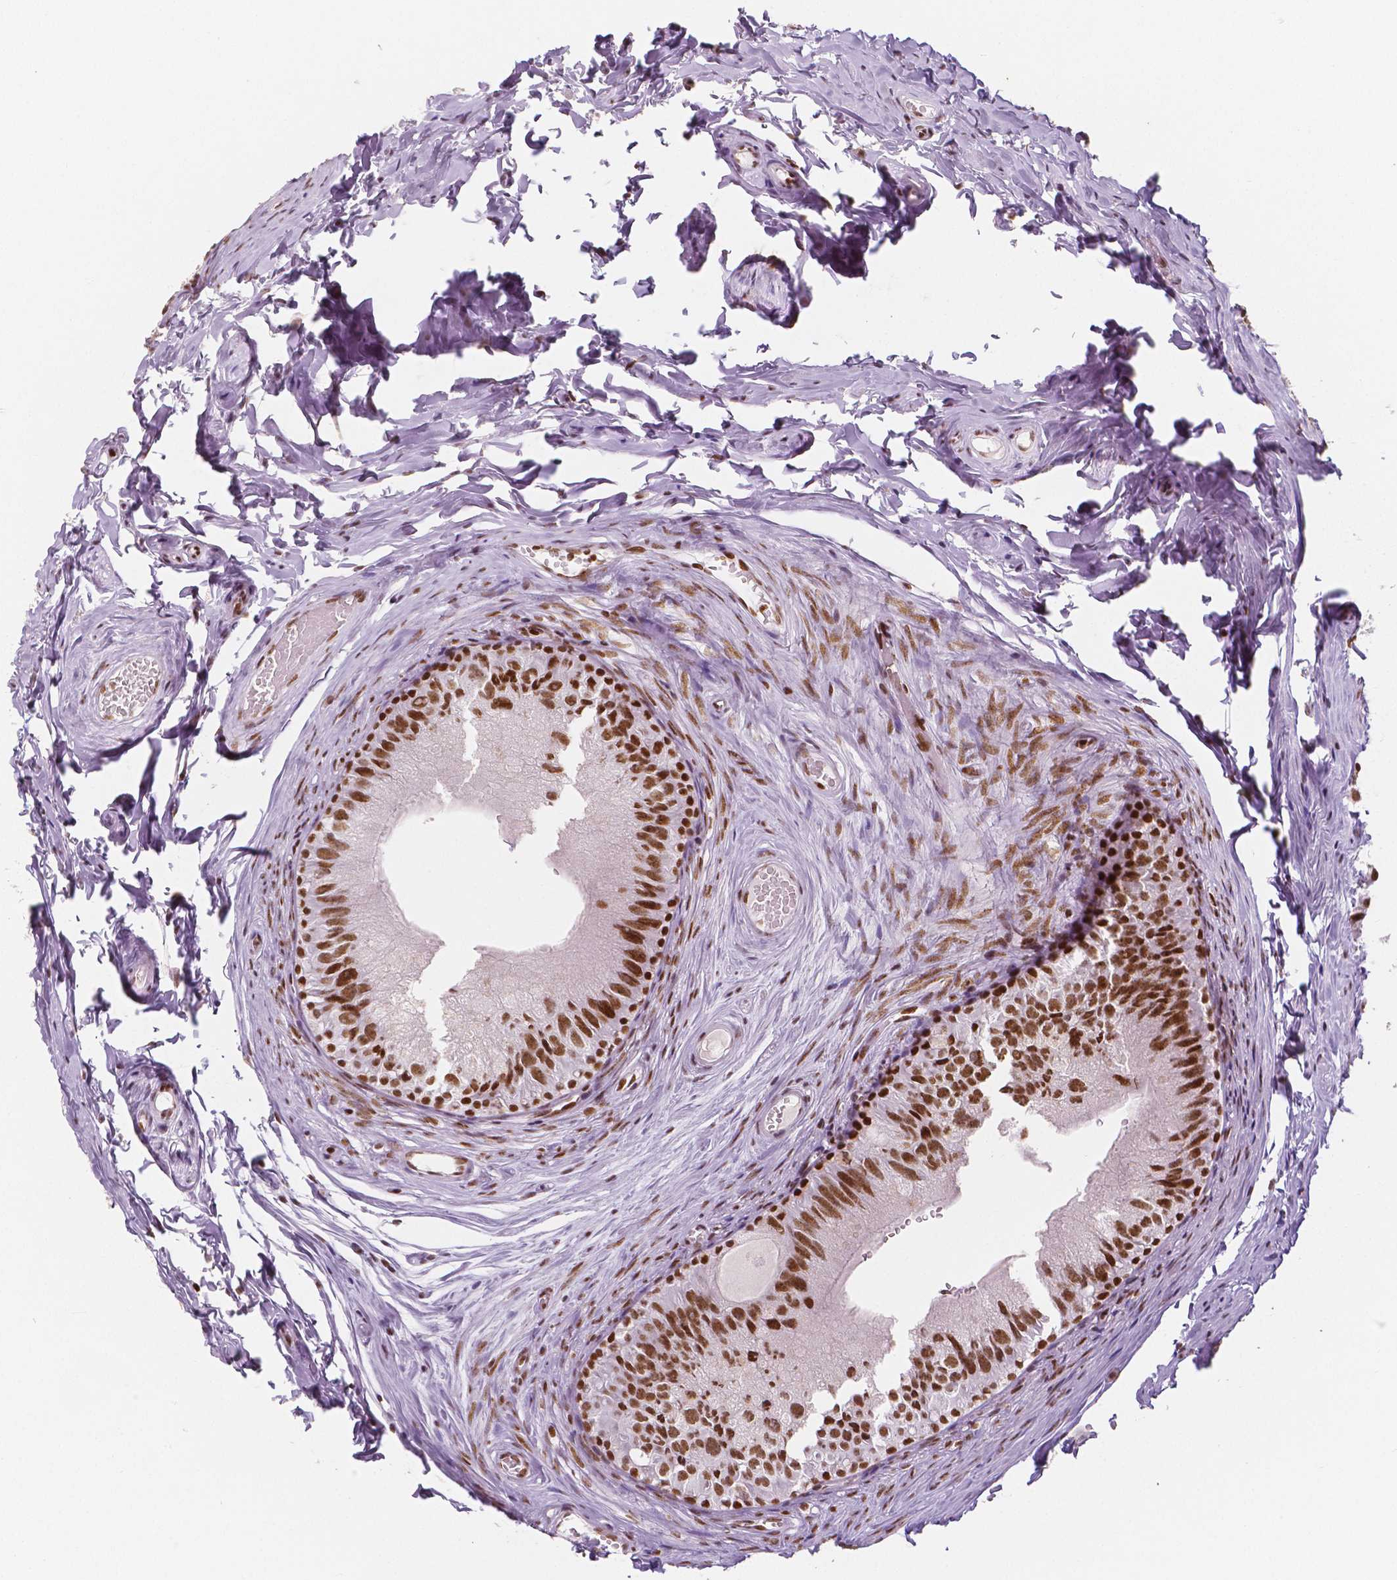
{"staining": {"intensity": "strong", "quantity": ">75%", "location": "nuclear"}, "tissue": "epididymis", "cell_type": "Glandular cells", "image_type": "normal", "snomed": [{"axis": "morphology", "description": "Normal tissue, NOS"}, {"axis": "topography", "description": "Epididymis"}], "caption": "Approximately >75% of glandular cells in unremarkable epididymis exhibit strong nuclear protein staining as visualized by brown immunohistochemical staining.", "gene": "HDAC1", "patient": {"sex": "male", "age": 45}}